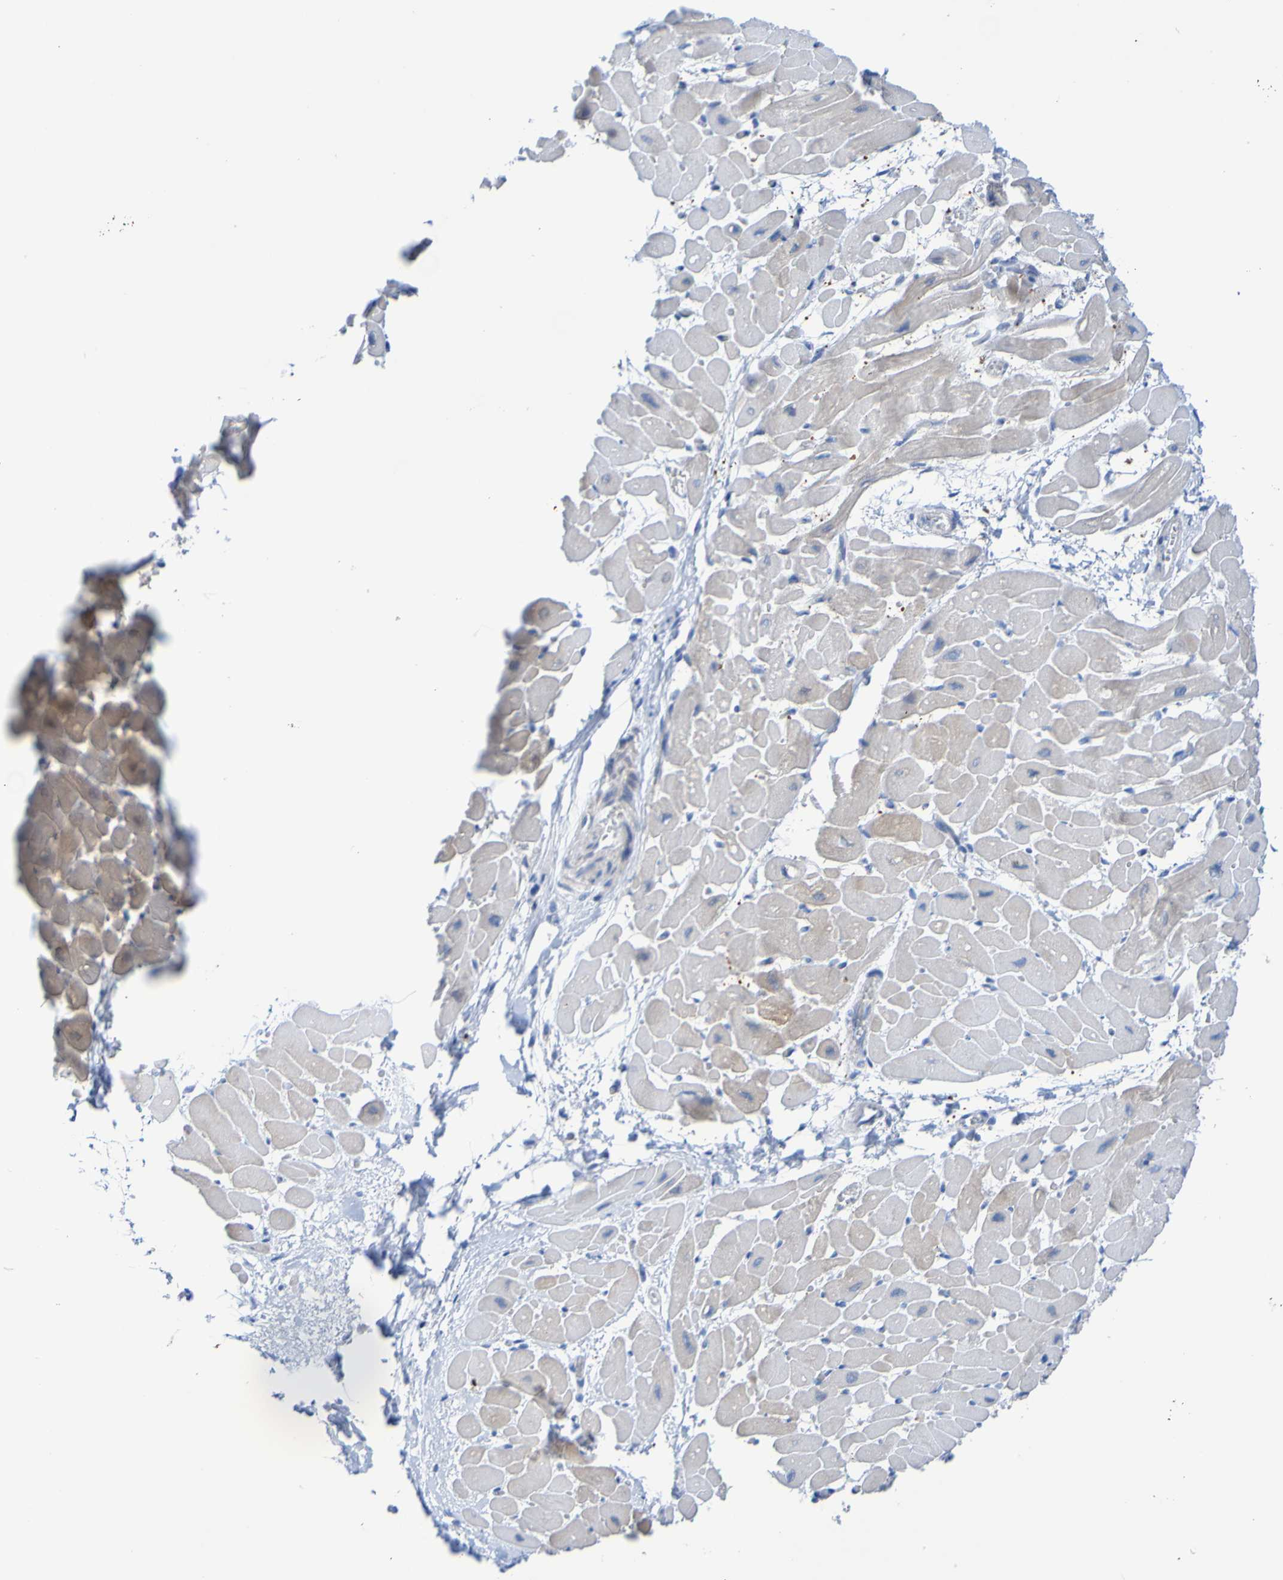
{"staining": {"intensity": "weak", "quantity": "<25%", "location": "cytoplasmic/membranous"}, "tissue": "heart muscle", "cell_type": "Cardiomyocytes", "image_type": "normal", "snomed": [{"axis": "morphology", "description": "Normal tissue, NOS"}, {"axis": "topography", "description": "Heart"}], "caption": "The micrograph displays no staining of cardiomyocytes in unremarkable heart muscle. The staining is performed using DAB (3,3'-diaminobenzidine) brown chromogen with nuclei counter-stained in using hematoxylin.", "gene": "ACMSD", "patient": {"sex": "male", "age": 45}}